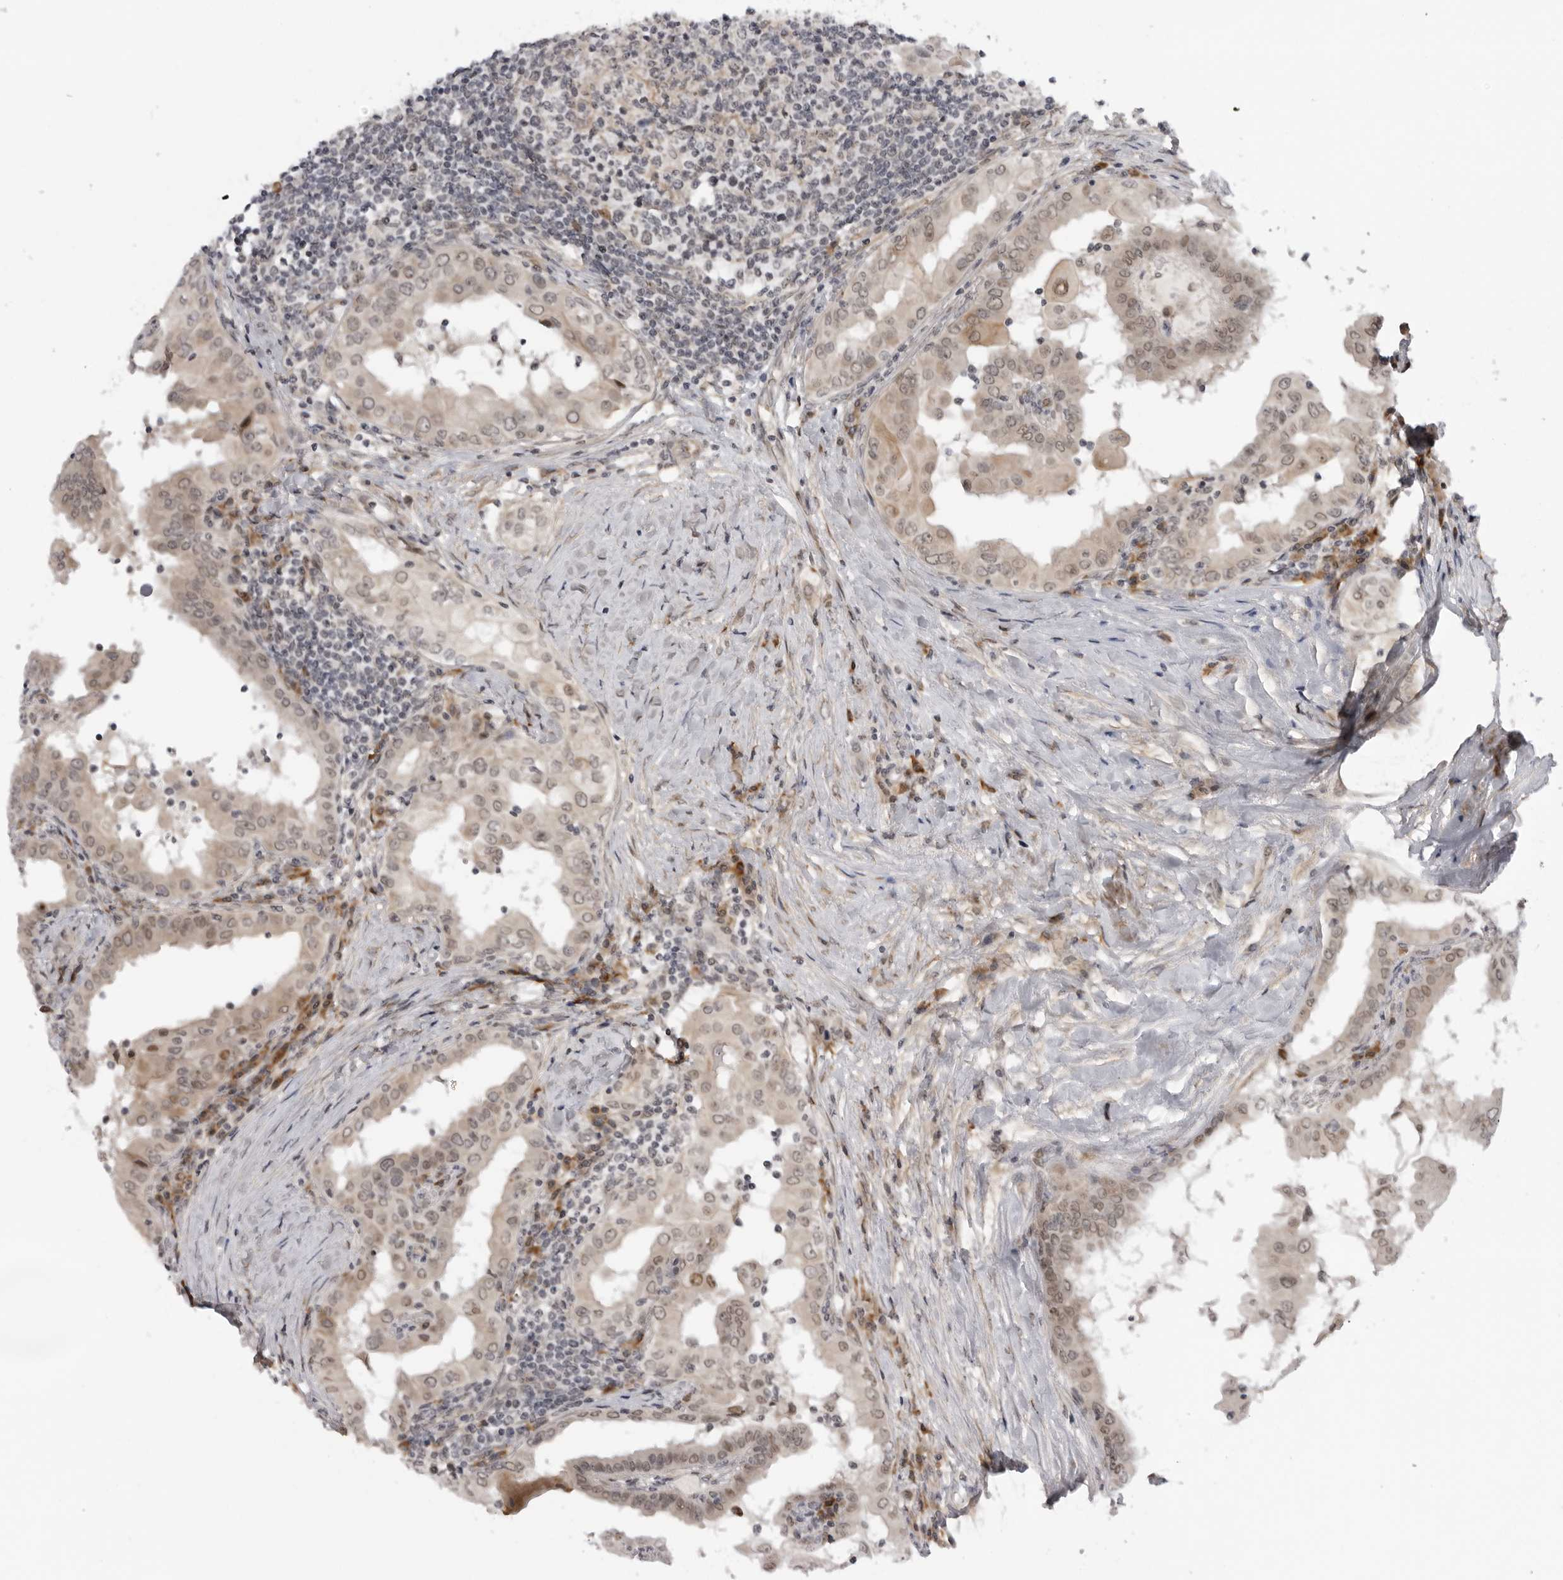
{"staining": {"intensity": "moderate", "quantity": ">75%", "location": "nuclear"}, "tissue": "thyroid cancer", "cell_type": "Tumor cells", "image_type": "cancer", "snomed": [{"axis": "morphology", "description": "Papillary adenocarcinoma, NOS"}, {"axis": "topography", "description": "Thyroid gland"}], "caption": "Approximately >75% of tumor cells in human thyroid papillary adenocarcinoma demonstrate moderate nuclear protein expression as visualized by brown immunohistochemical staining.", "gene": "ALPK2", "patient": {"sex": "male", "age": 33}}